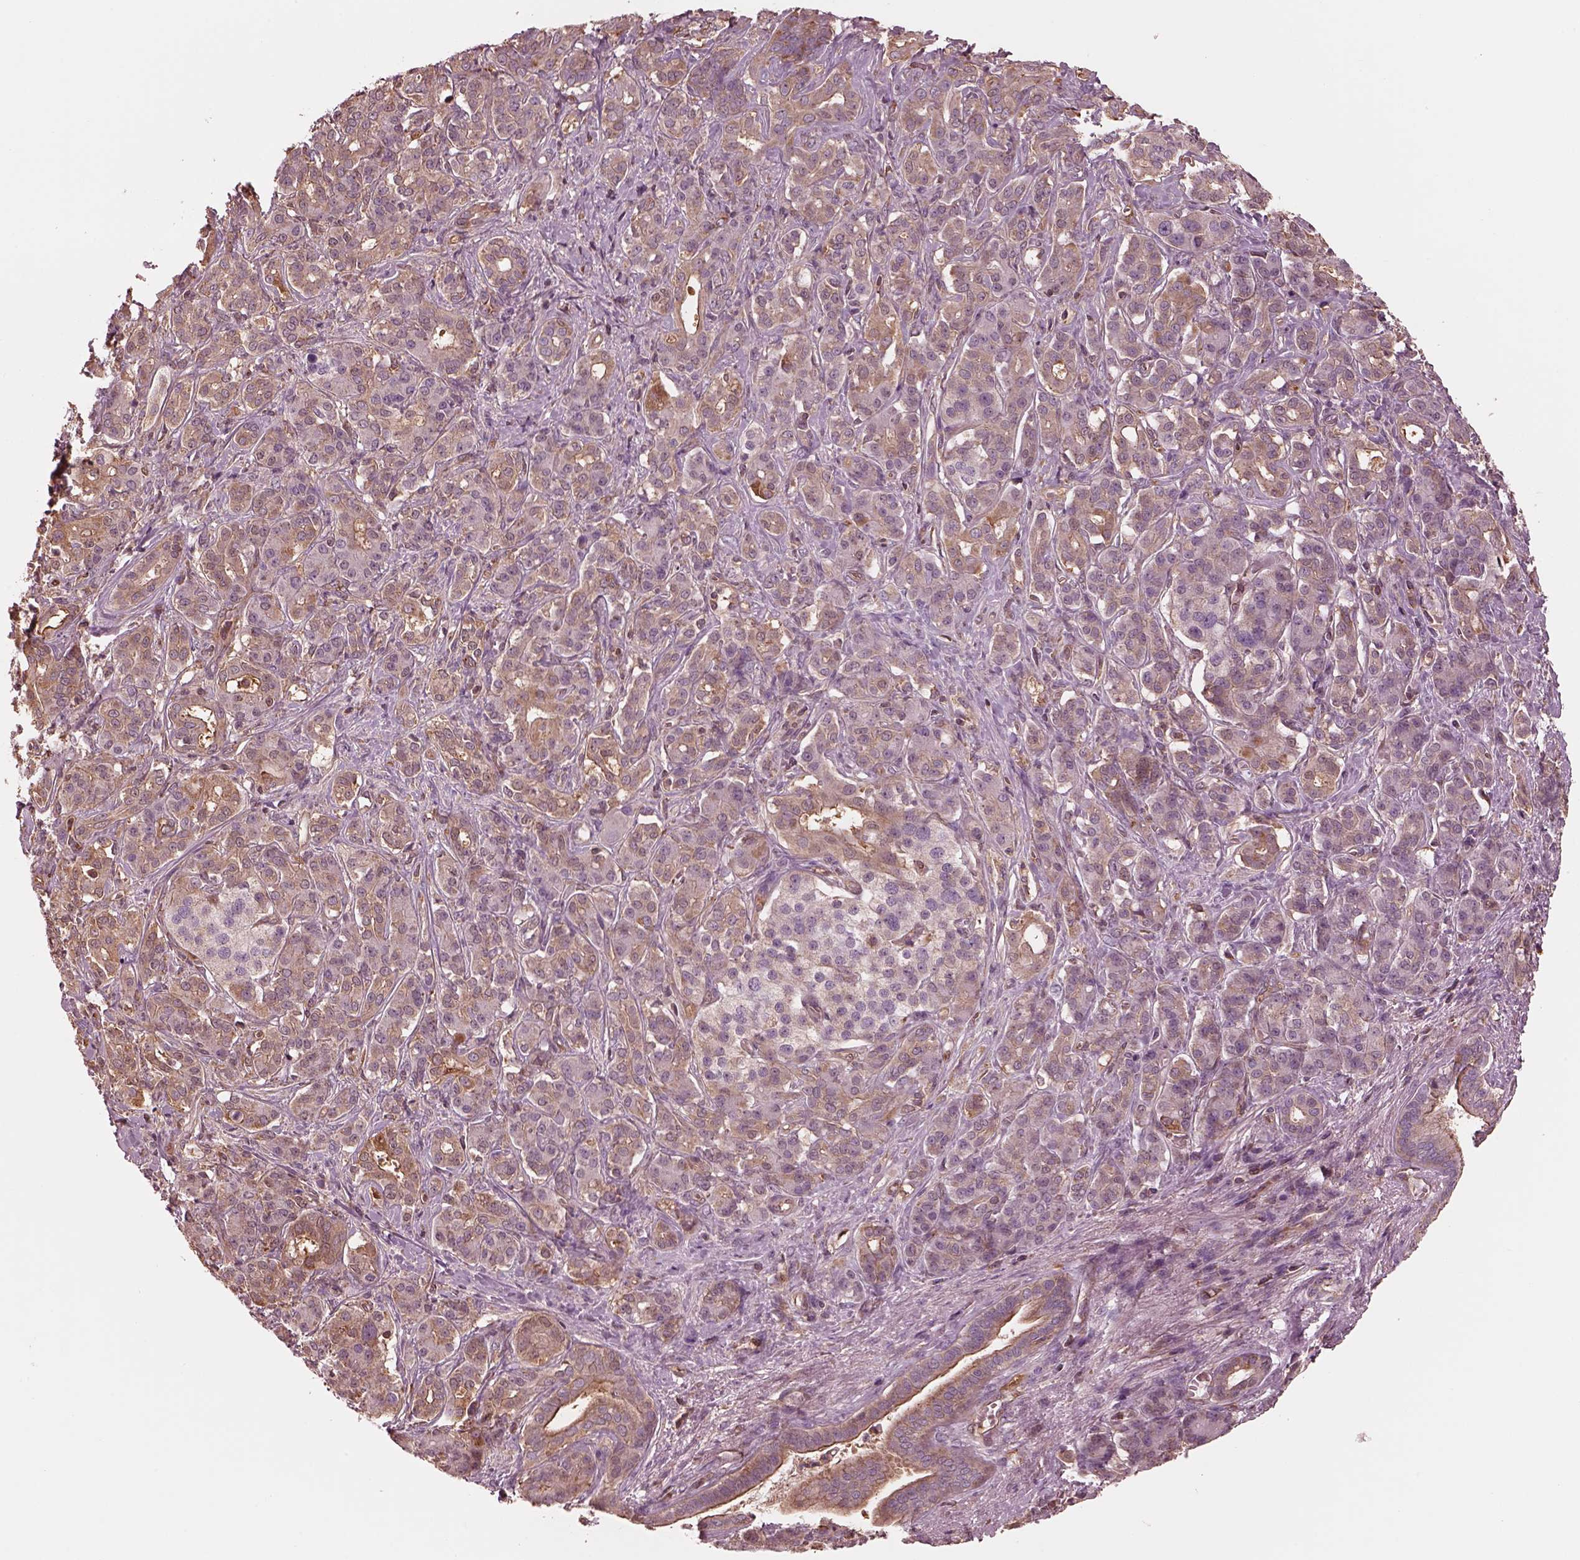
{"staining": {"intensity": "moderate", "quantity": ">75%", "location": "cytoplasmic/membranous"}, "tissue": "pancreatic cancer", "cell_type": "Tumor cells", "image_type": "cancer", "snomed": [{"axis": "morphology", "description": "Normal tissue, NOS"}, {"axis": "morphology", "description": "Inflammation, NOS"}, {"axis": "morphology", "description": "Adenocarcinoma, NOS"}, {"axis": "topography", "description": "Pancreas"}], "caption": "Human pancreatic adenocarcinoma stained for a protein (brown) exhibits moderate cytoplasmic/membranous positive expression in approximately >75% of tumor cells.", "gene": "STK33", "patient": {"sex": "male", "age": 57}}